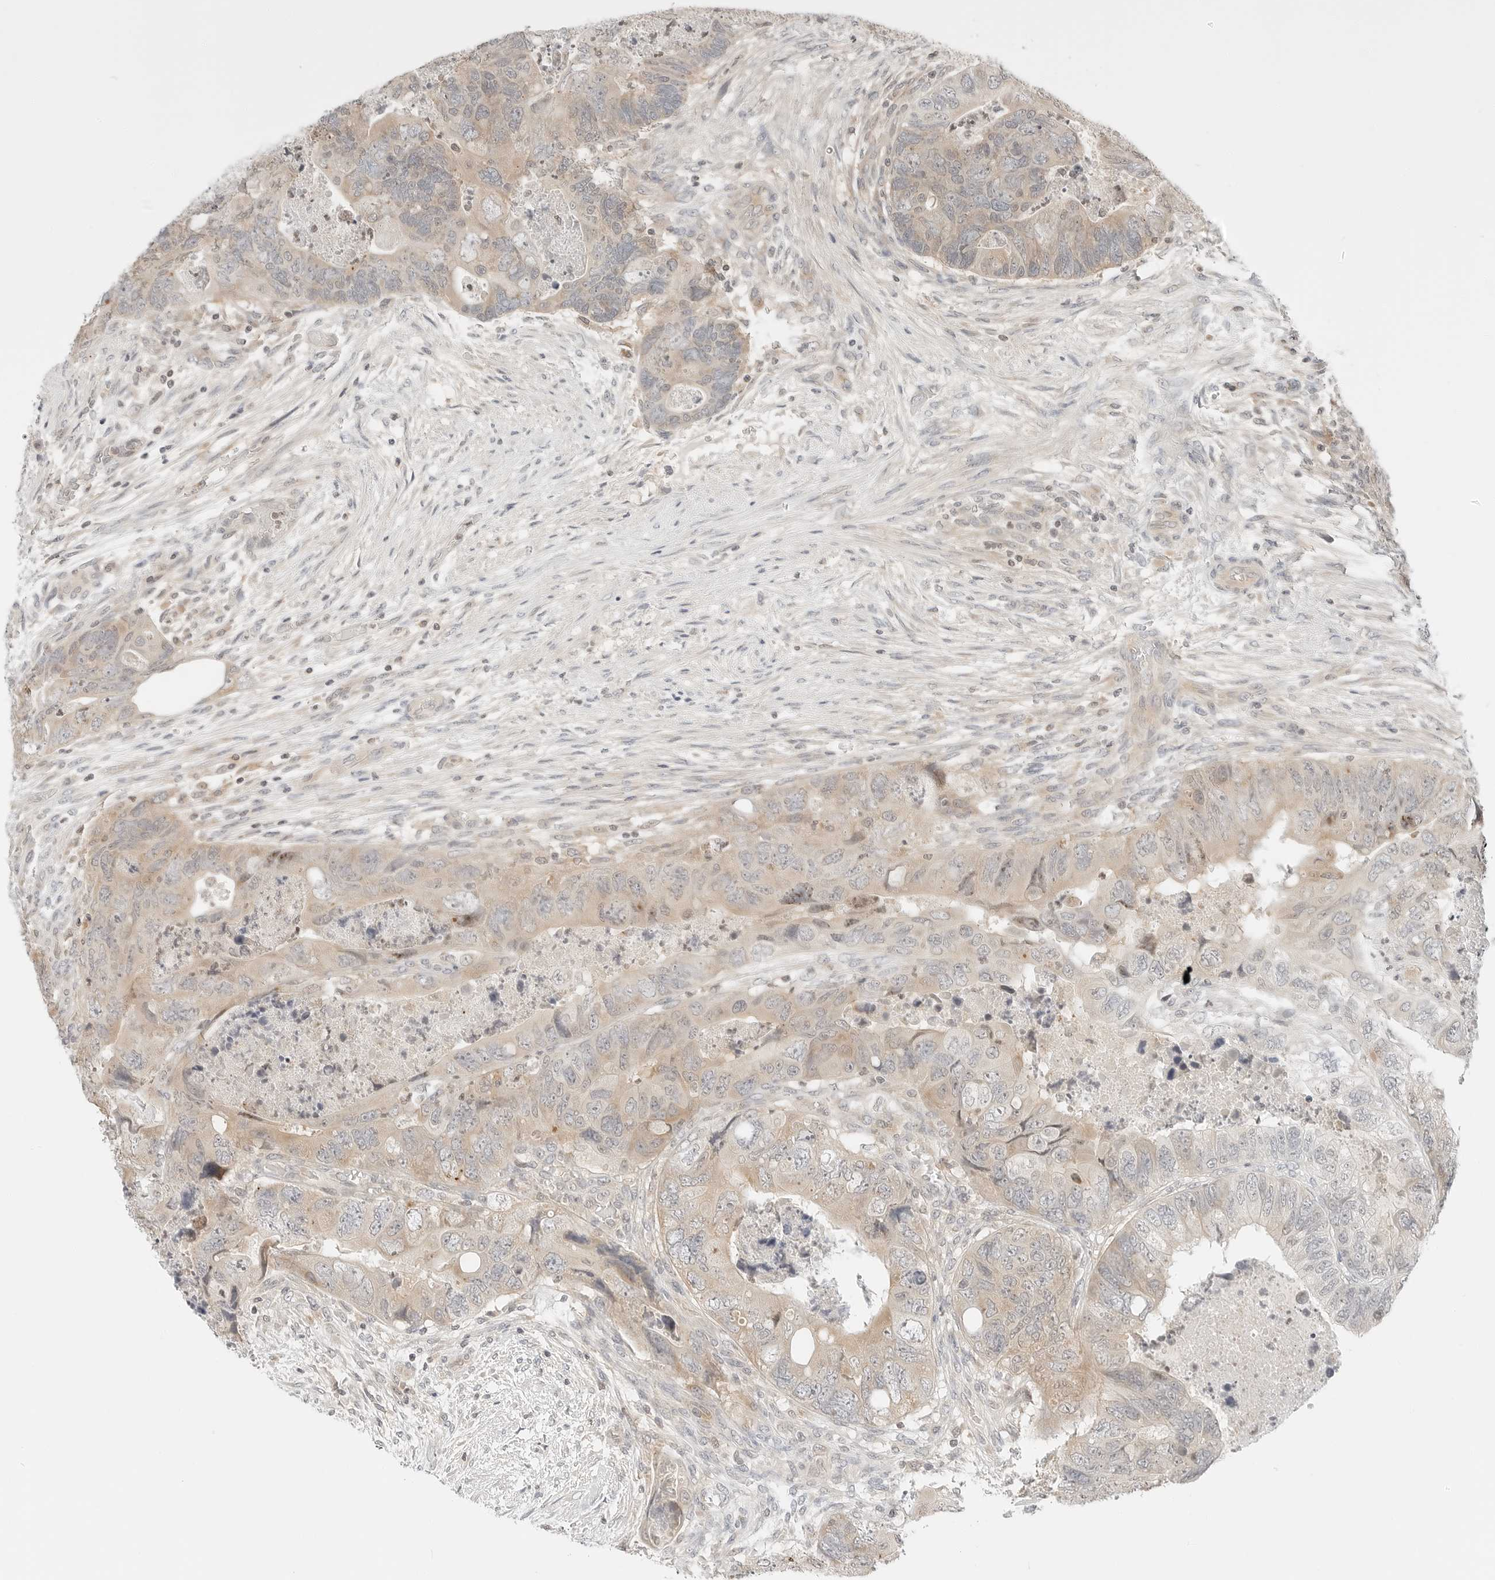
{"staining": {"intensity": "weak", "quantity": ">75%", "location": "cytoplasmic/membranous"}, "tissue": "colorectal cancer", "cell_type": "Tumor cells", "image_type": "cancer", "snomed": [{"axis": "morphology", "description": "Adenocarcinoma, NOS"}, {"axis": "topography", "description": "Rectum"}], "caption": "This is an image of immunohistochemistry (IHC) staining of colorectal cancer, which shows weak positivity in the cytoplasmic/membranous of tumor cells.", "gene": "IQCC", "patient": {"sex": "male", "age": 63}}